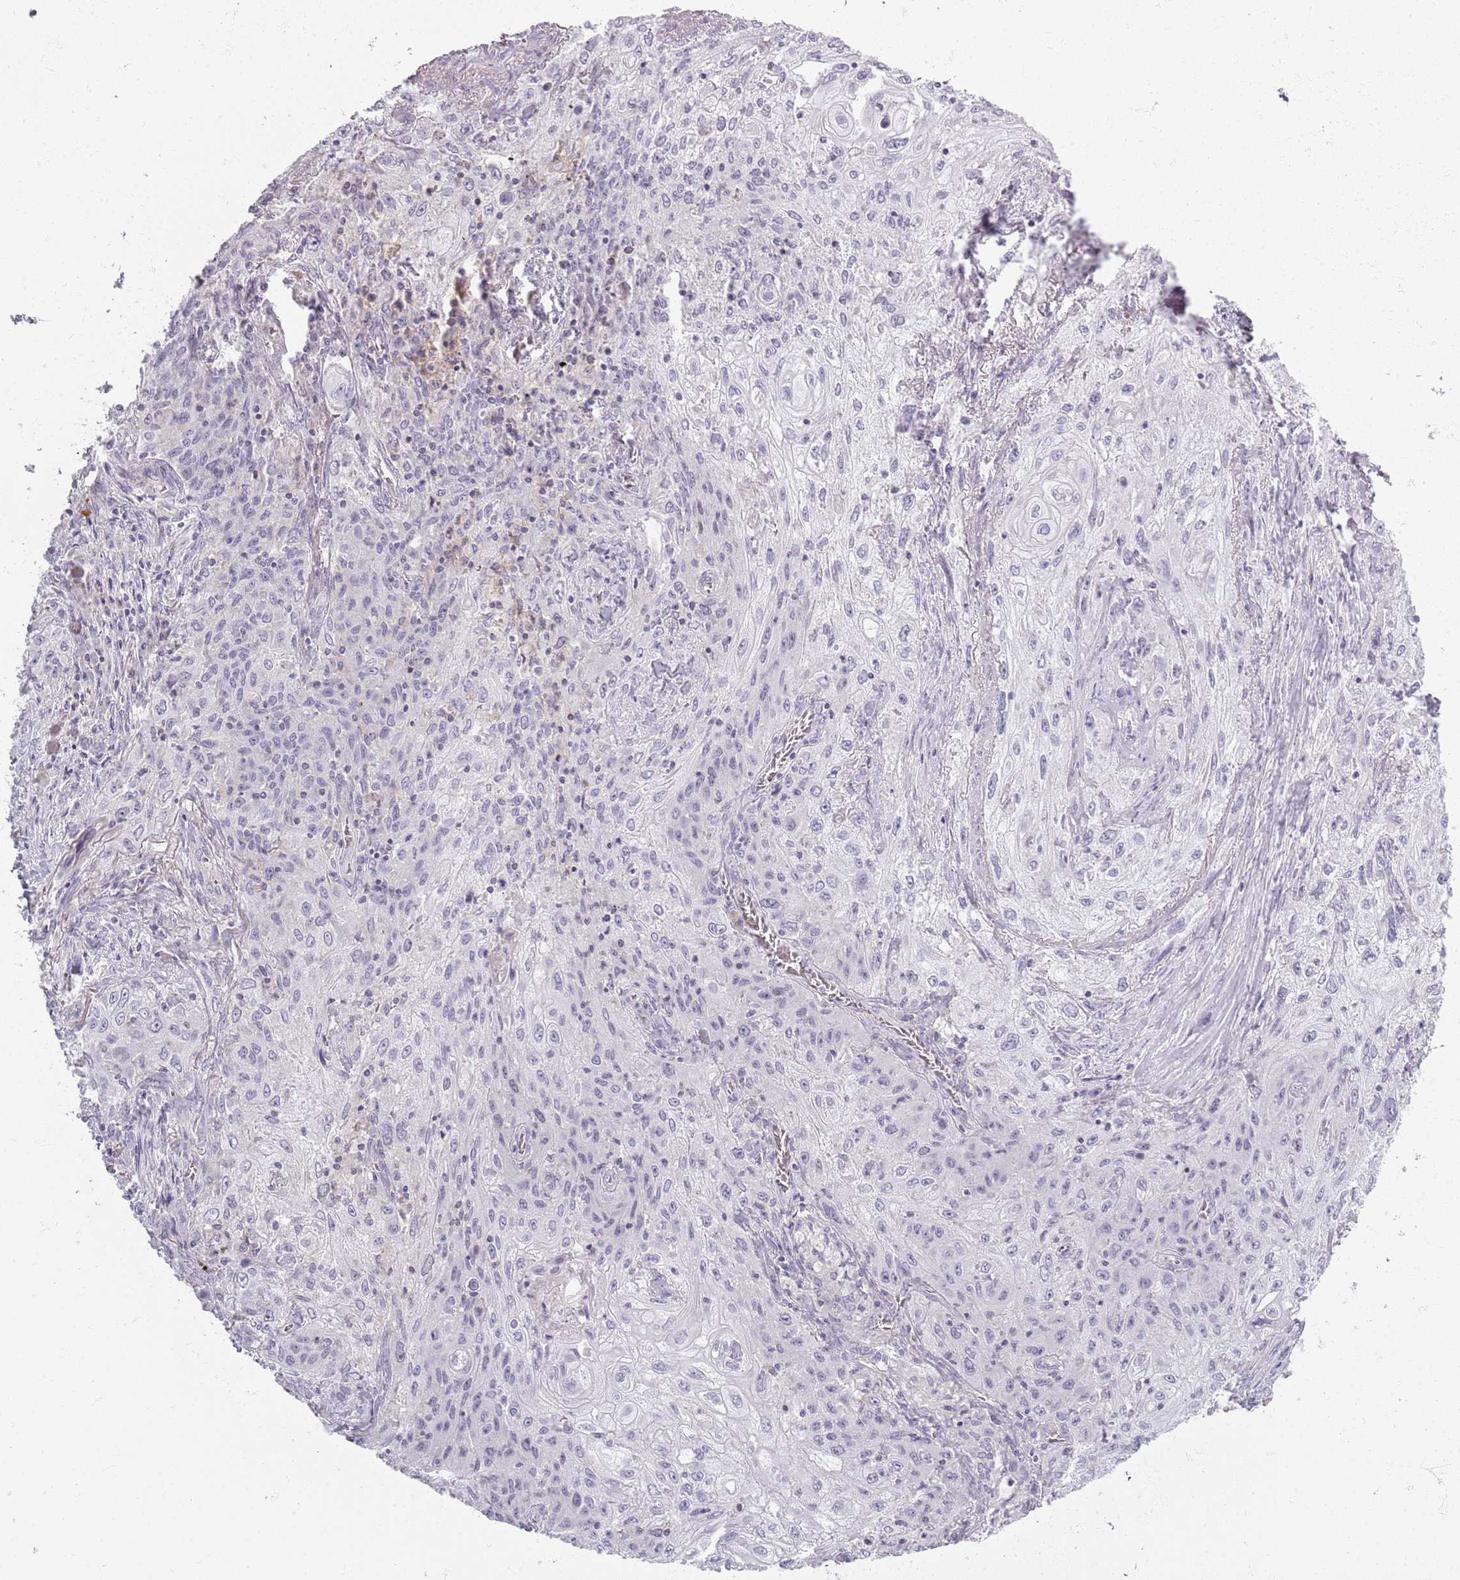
{"staining": {"intensity": "negative", "quantity": "none", "location": "none"}, "tissue": "lung cancer", "cell_type": "Tumor cells", "image_type": "cancer", "snomed": [{"axis": "morphology", "description": "Squamous cell carcinoma, NOS"}, {"axis": "topography", "description": "Lung"}], "caption": "The micrograph displays no significant expression in tumor cells of lung cancer.", "gene": "SYNGR3", "patient": {"sex": "female", "age": 69}}